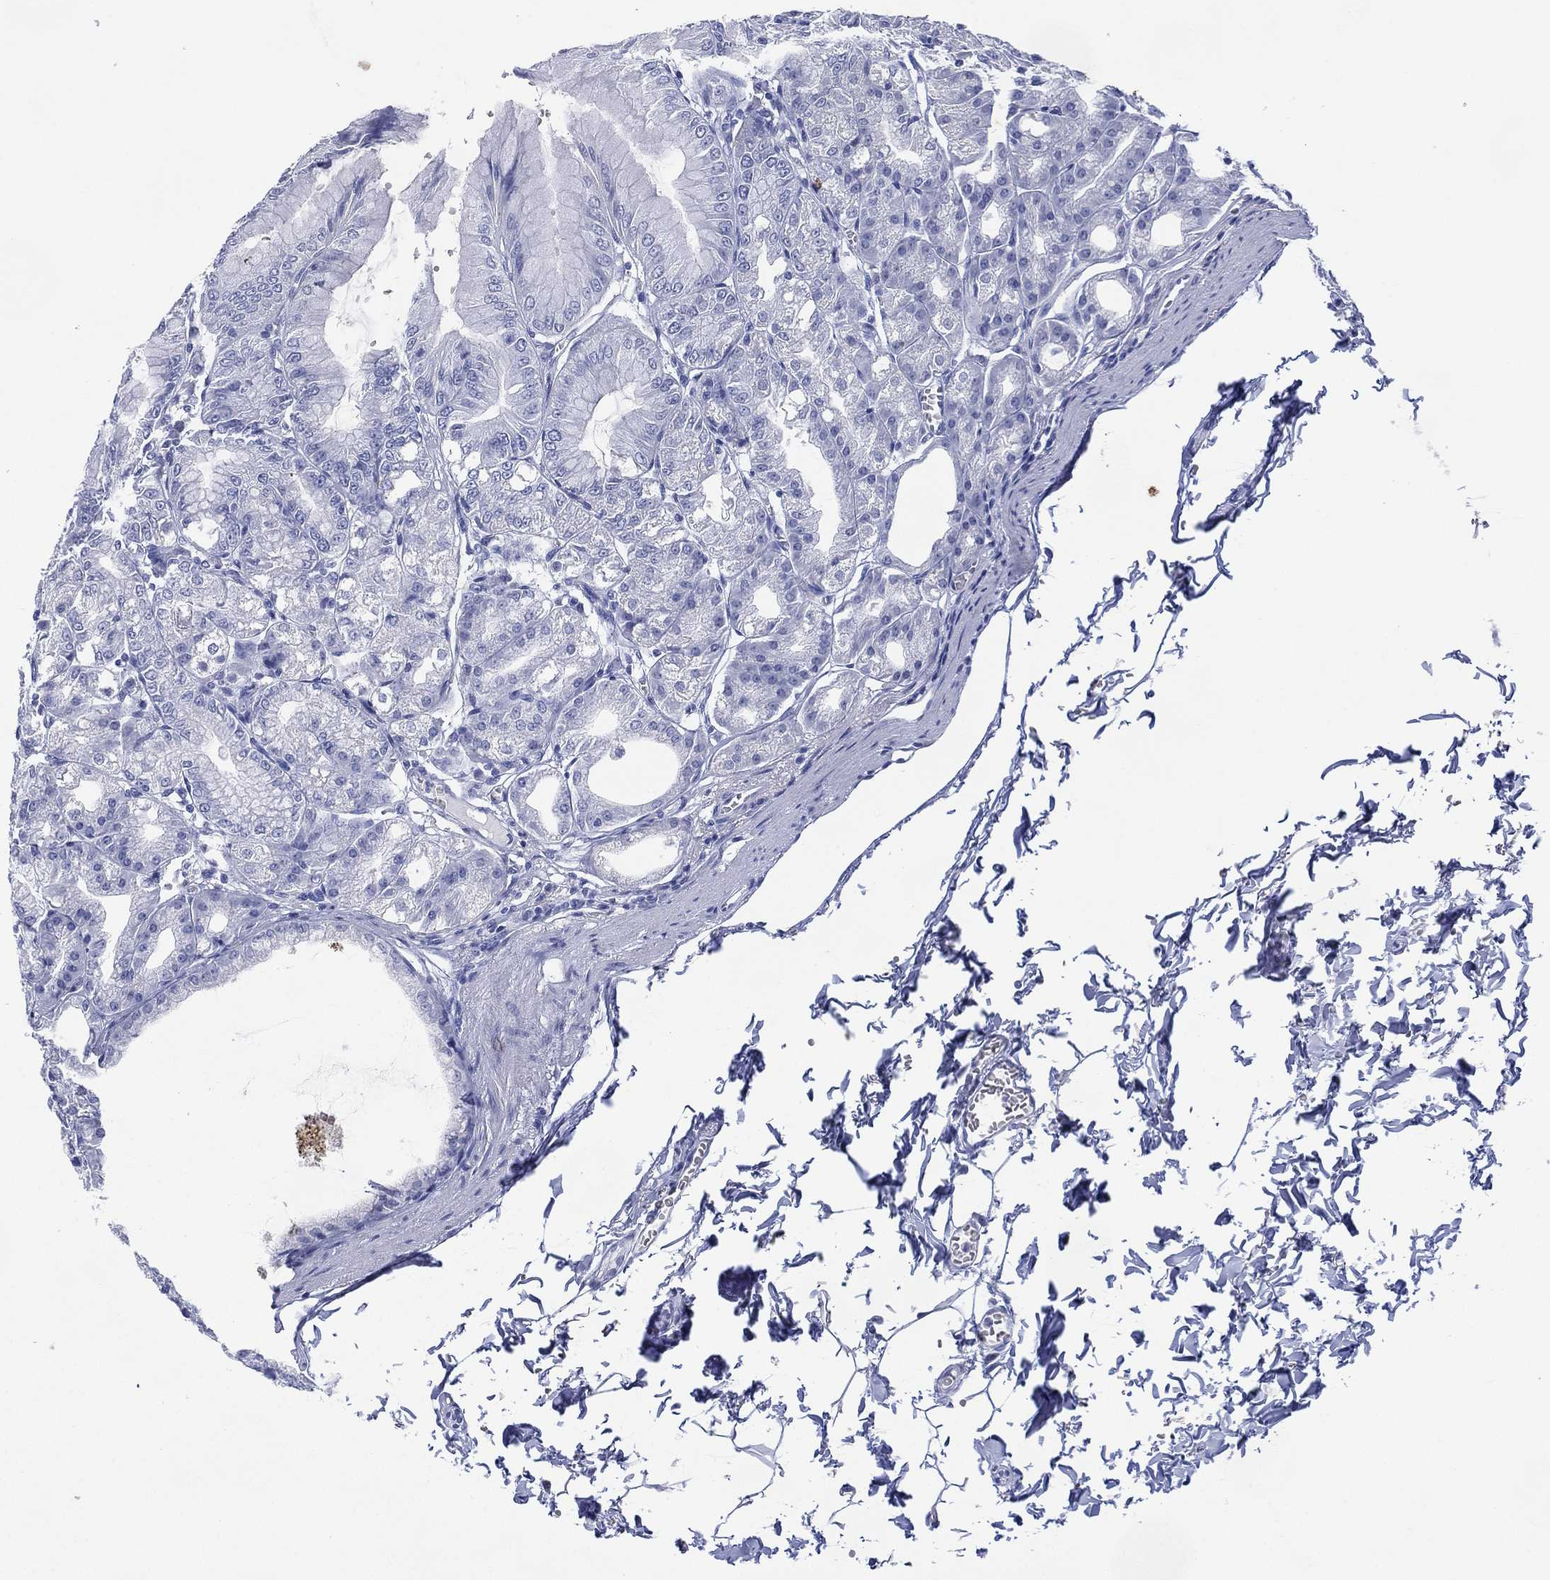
{"staining": {"intensity": "negative", "quantity": "none", "location": "none"}, "tissue": "stomach", "cell_type": "Glandular cells", "image_type": "normal", "snomed": [{"axis": "morphology", "description": "Normal tissue, NOS"}, {"axis": "topography", "description": "Stomach"}], "caption": "There is no significant positivity in glandular cells of stomach. (DAB (3,3'-diaminobenzidine) immunohistochemistry (IHC) visualized using brightfield microscopy, high magnification).", "gene": "DSG1", "patient": {"sex": "male", "age": 71}}